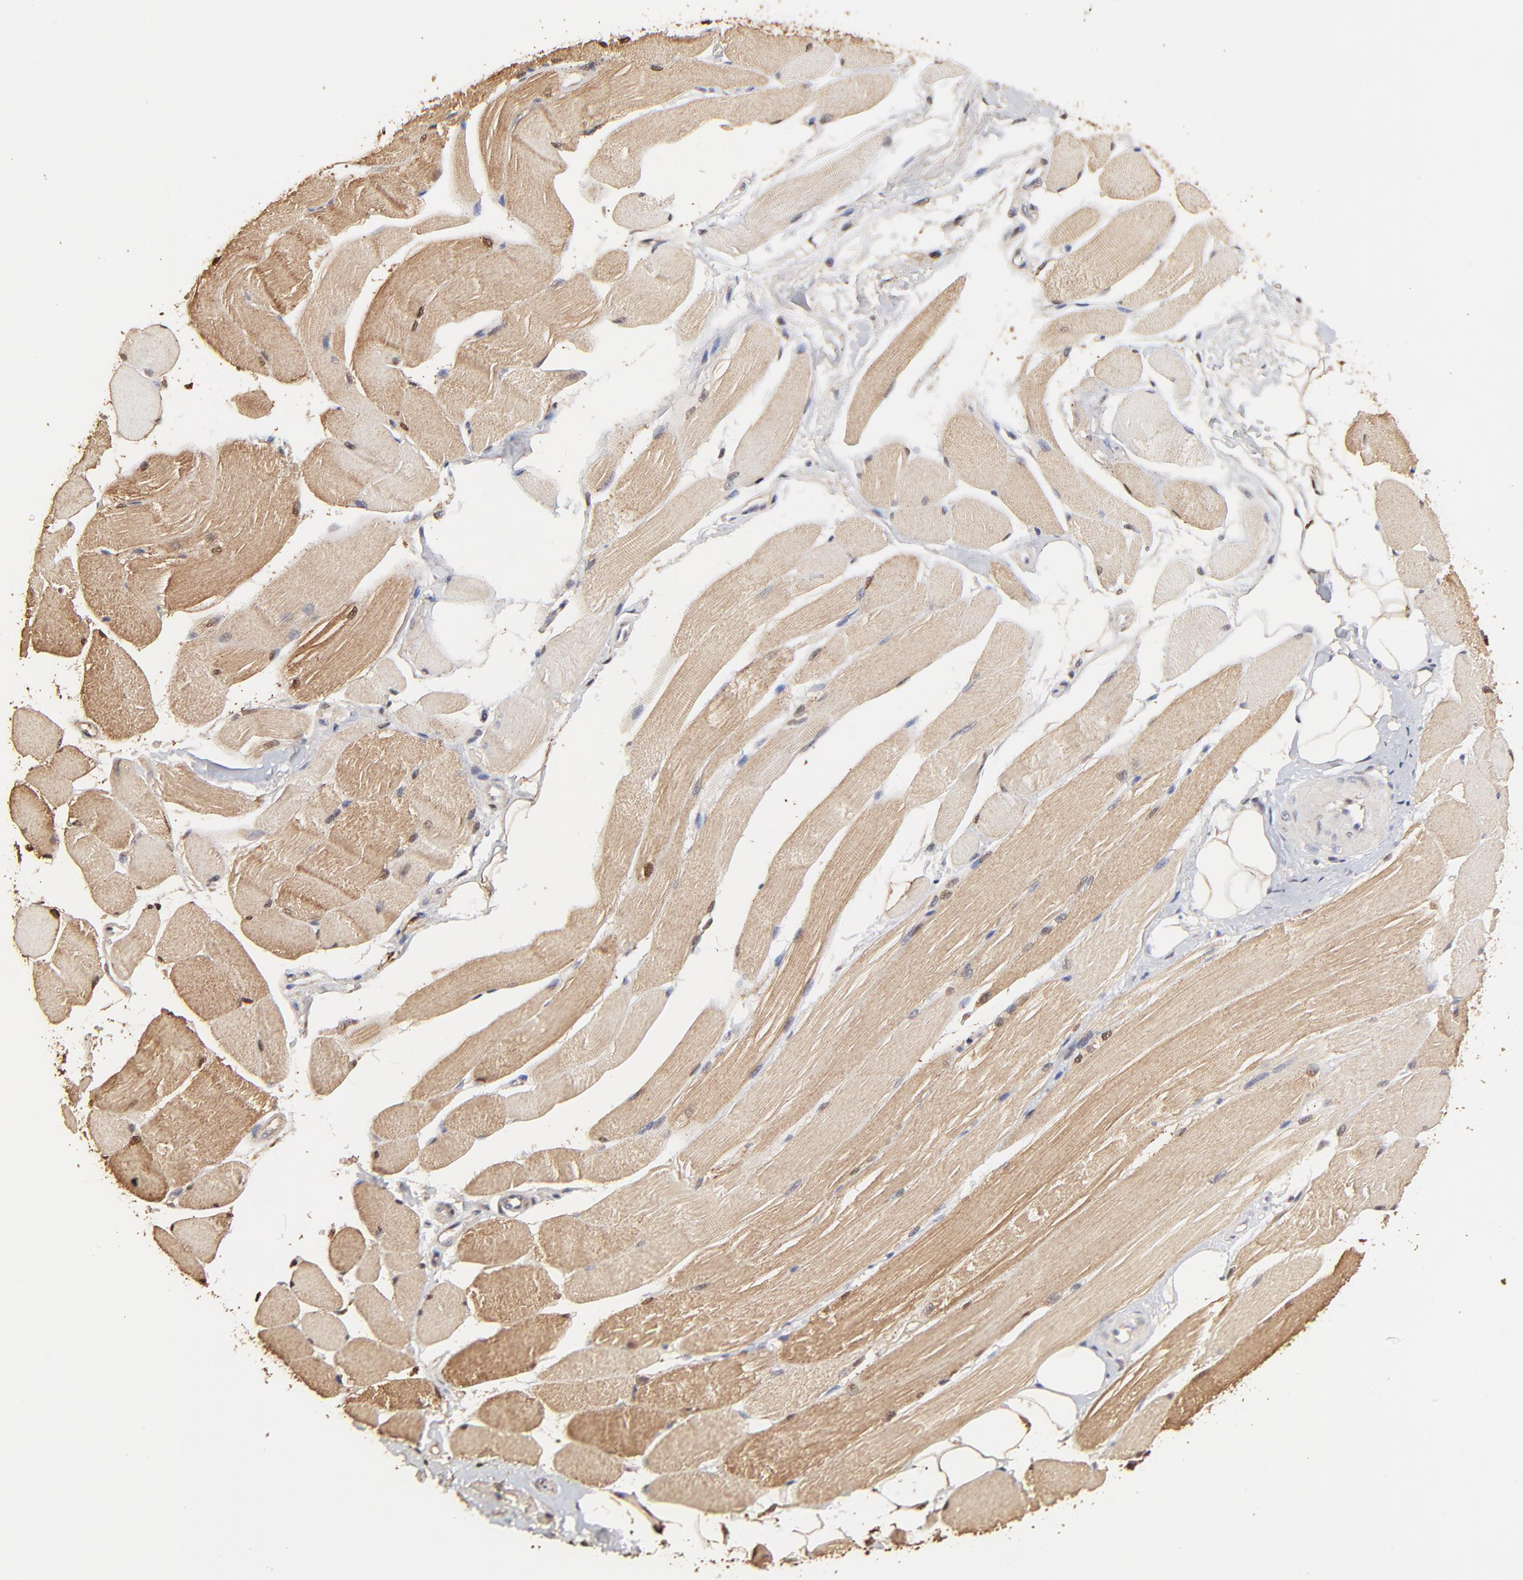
{"staining": {"intensity": "moderate", "quantity": "25%-75%", "location": "cytoplasmic/membranous,nuclear"}, "tissue": "skeletal muscle", "cell_type": "Myocytes", "image_type": "normal", "snomed": [{"axis": "morphology", "description": "Normal tissue, NOS"}, {"axis": "topography", "description": "Skeletal muscle"}, {"axis": "topography", "description": "Peripheral nerve tissue"}], "caption": "High-magnification brightfield microscopy of normal skeletal muscle stained with DAB (3,3'-diaminobenzidine) (brown) and counterstained with hematoxylin (blue). myocytes exhibit moderate cytoplasmic/membranous,nuclear staining is identified in about25%-75% of cells.", "gene": "BIRC5", "patient": {"sex": "female", "age": 84}}